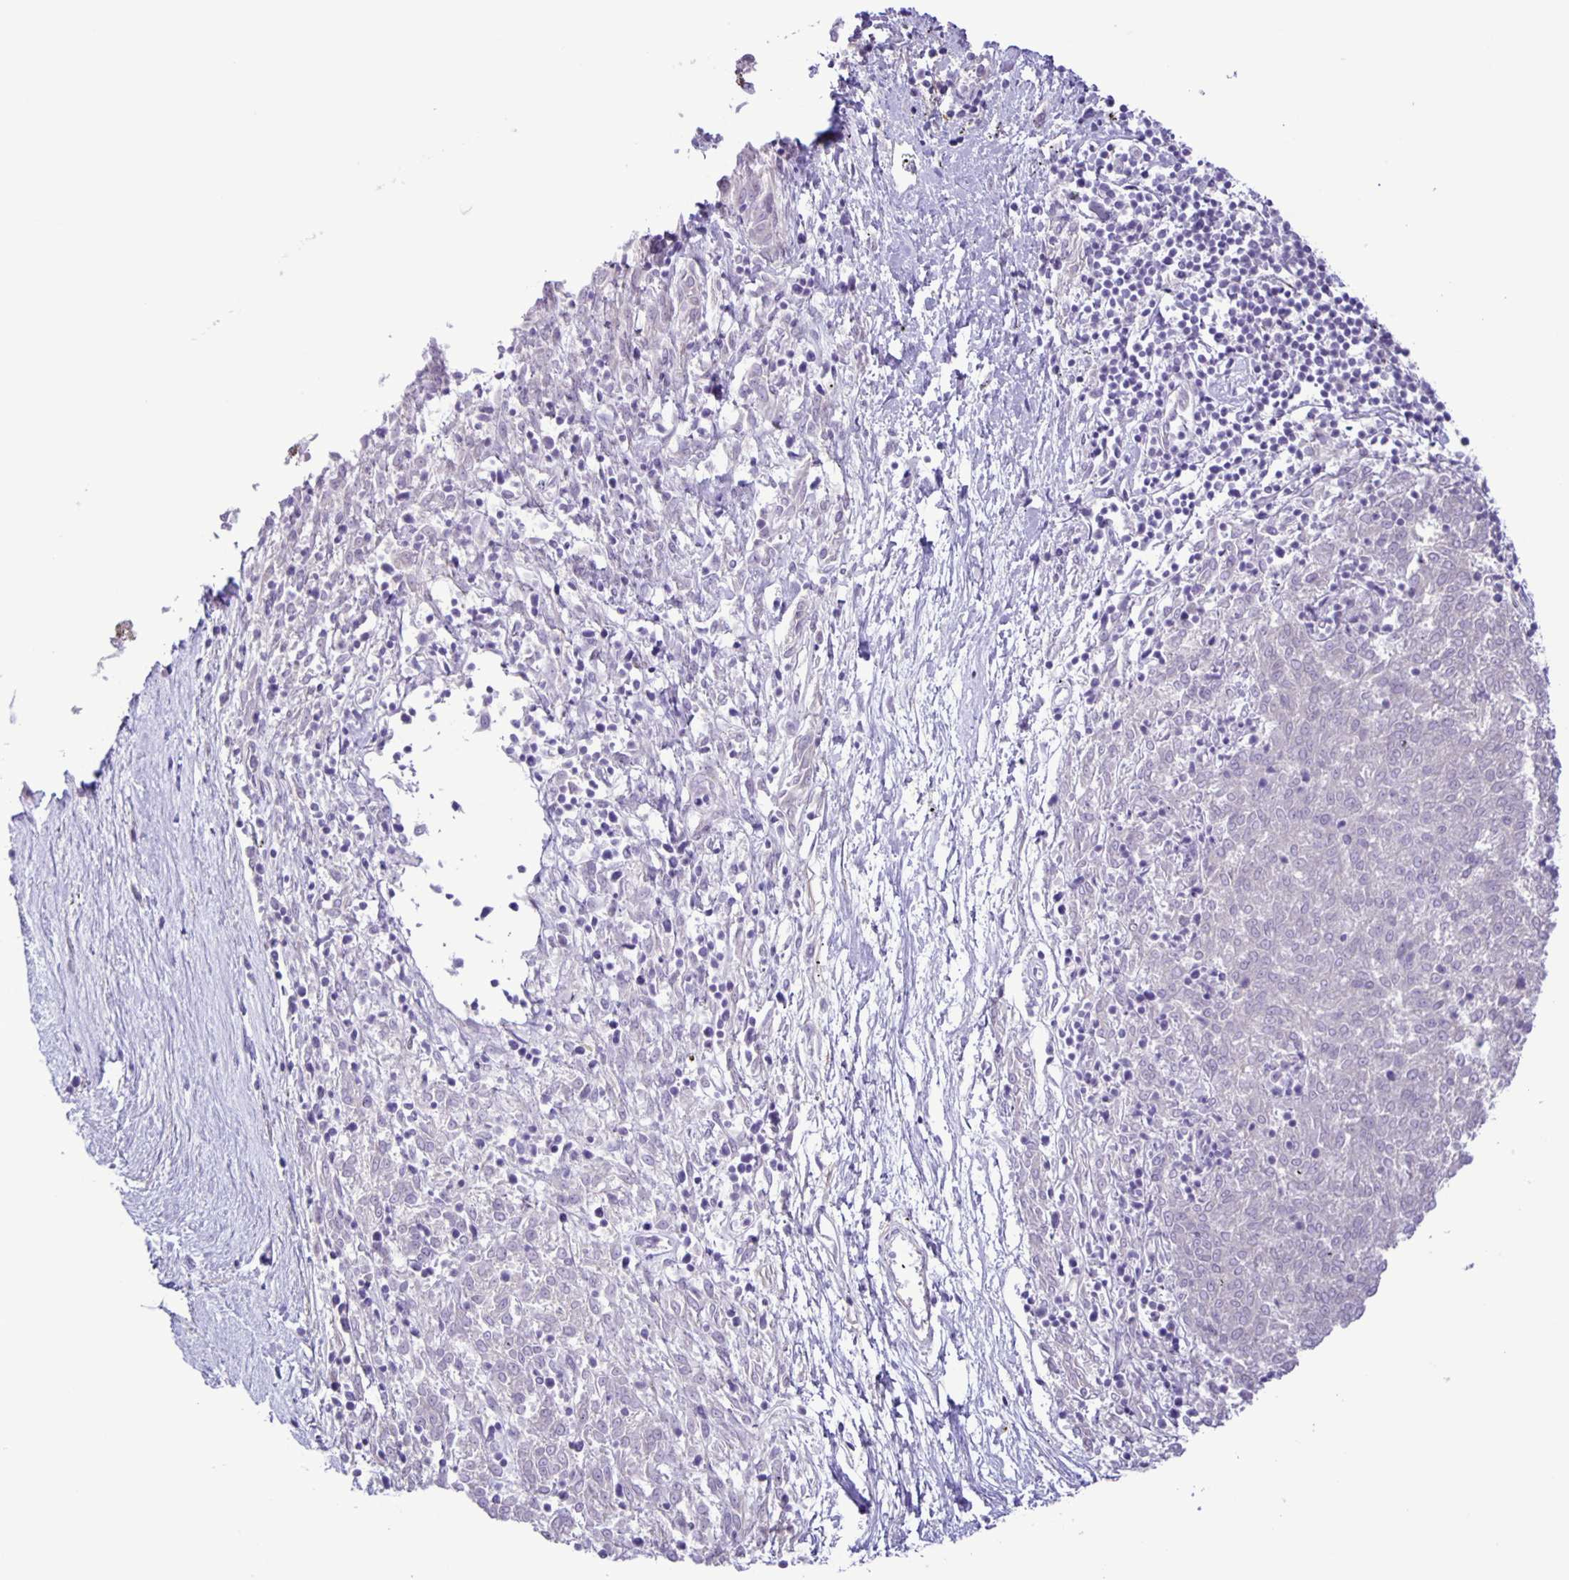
{"staining": {"intensity": "negative", "quantity": "none", "location": "none"}, "tissue": "melanoma", "cell_type": "Tumor cells", "image_type": "cancer", "snomed": [{"axis": "morphology", "description": "Malignant melanoma, NOS"}, {"axis": "topography", "description": "Skin"}], "caption": "Immunohistochemistry of human melanoma displays no expression in tumor cells.", "gene": "ADCK1", "patient": {"sex": "female", "age": 72}}